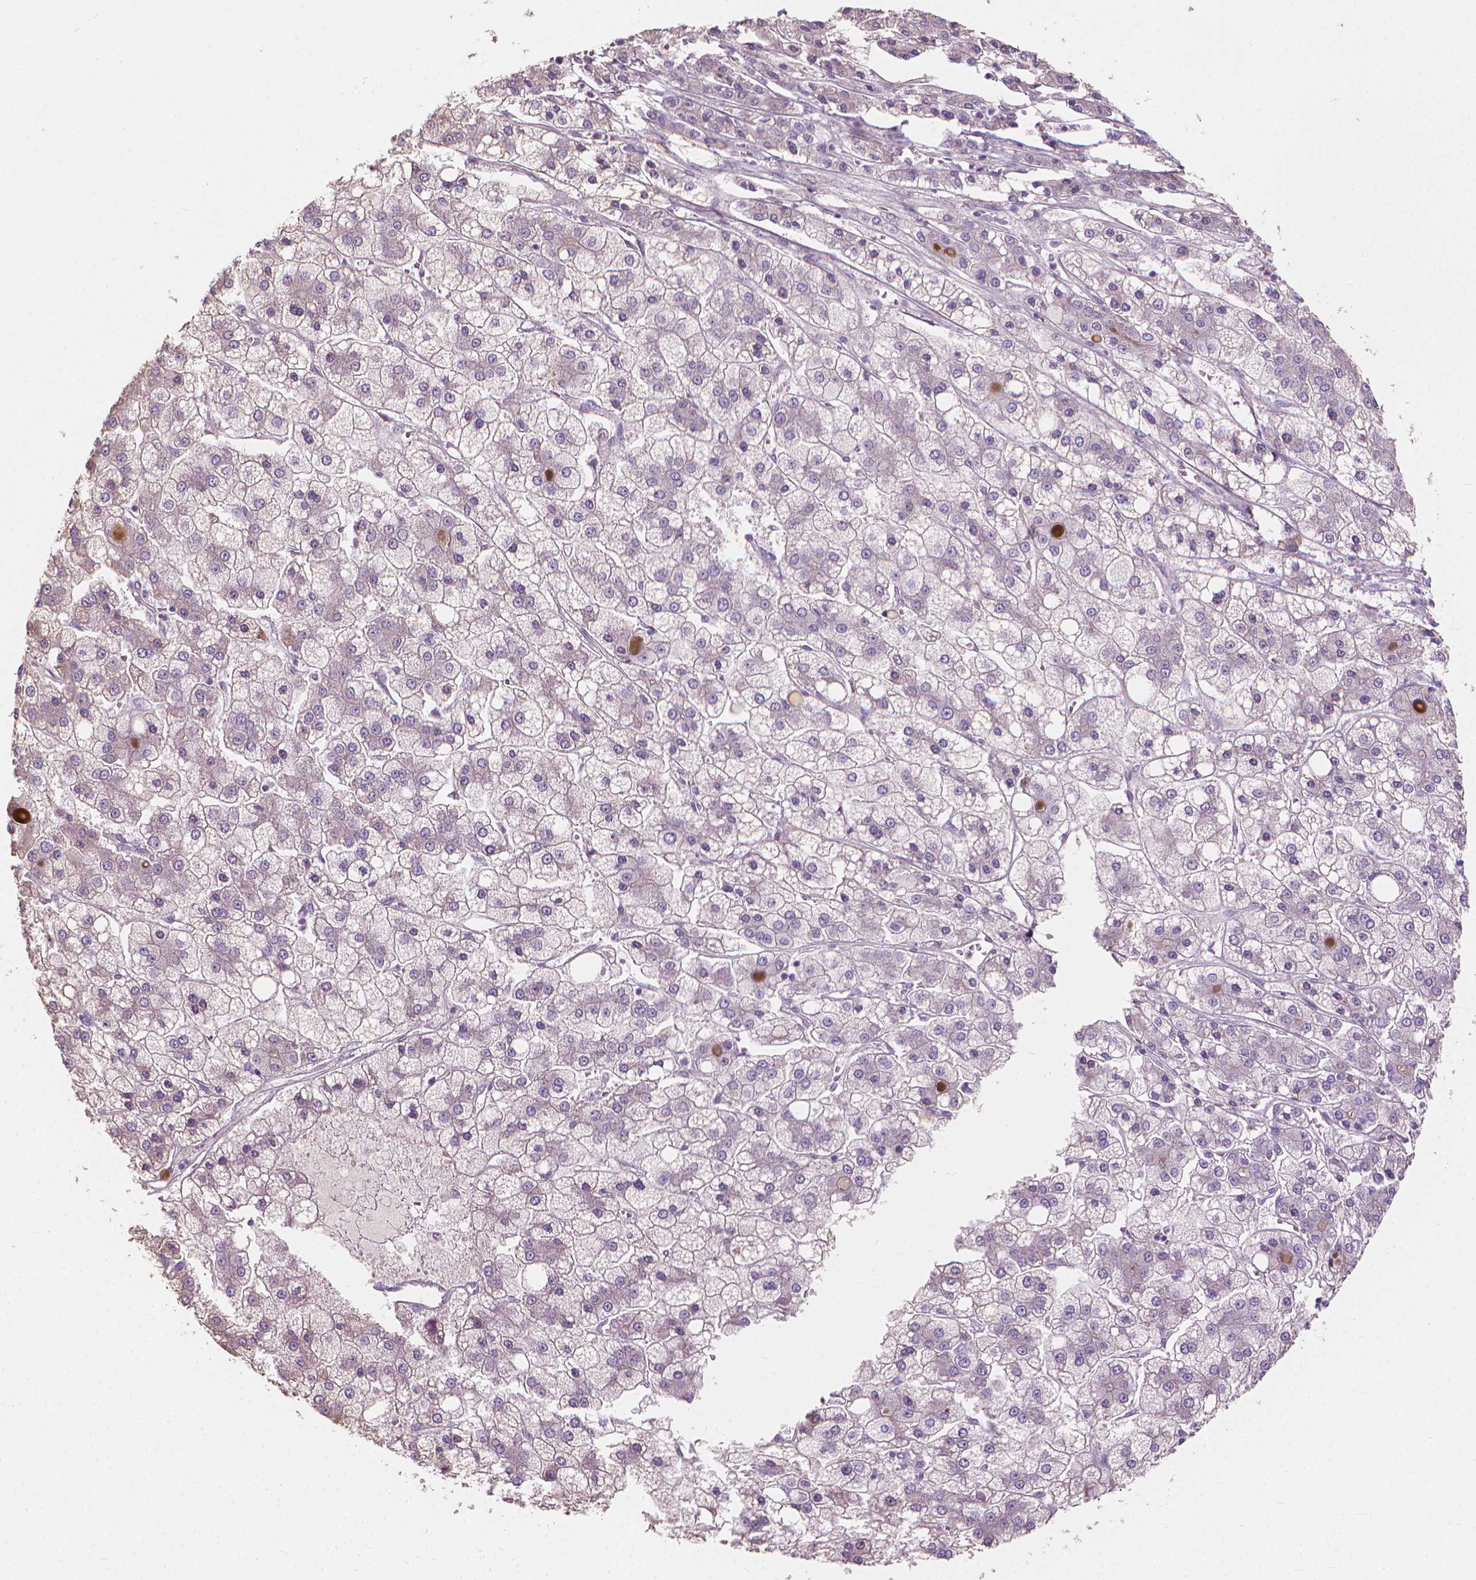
{"staining": {"intensity": "negative", "quantity": "none", "location": "none"}, "tissue": "liver cancer", "cell_type": "Tumor cells", "image_type": "cancer", "snomed": [{"axis": "morphology", "description": "Carcinoma, Hepatocellular, NOS"}, {"axis": "topography", "description": "Liver"}], "caption": "Immunohistochemical staining of human liver cancer displays no significant staining in tumor cells.", "gene": "CABCOCO1", "patient": {"sex": "male", "age": 73}}